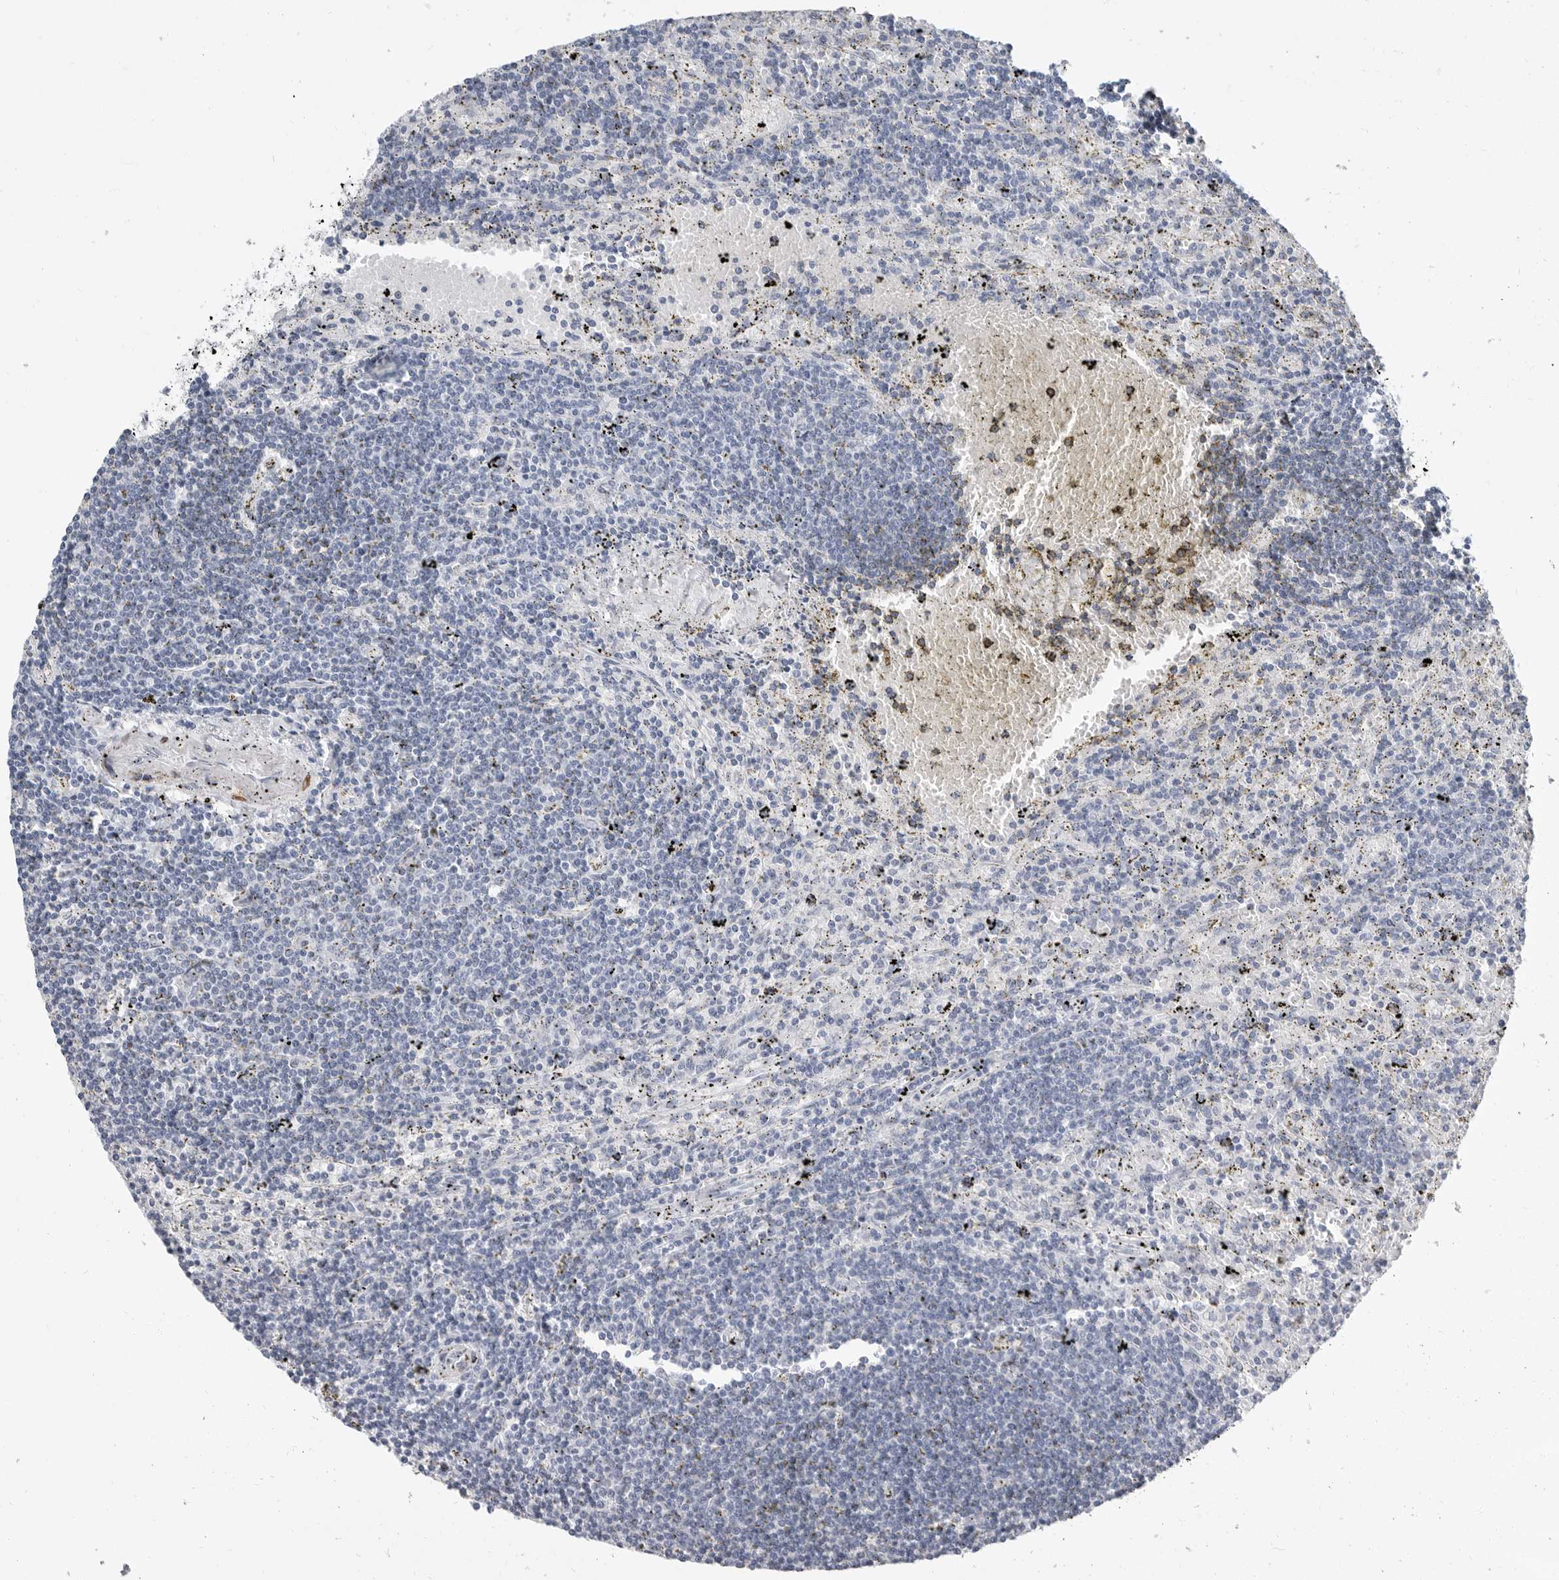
{"staining": {"intensity": "negative", "quantity": "none", "location": "none"}, "tissue": "lymphoma", "cell_type": "Tumor cells", "image_type": "cancer", "snomed": [{"axis": "morphology", "description": "Malignant lymphoma, non-Hodgkin's type, Low grade"}, {"axis": "topography", "description": "Spleen"}], "caption": "Lymphoma stained for a protein using IHC displays no expression tumor cells.", "gene": "PLN", "patient": {"sex": "male", "age": 76}}